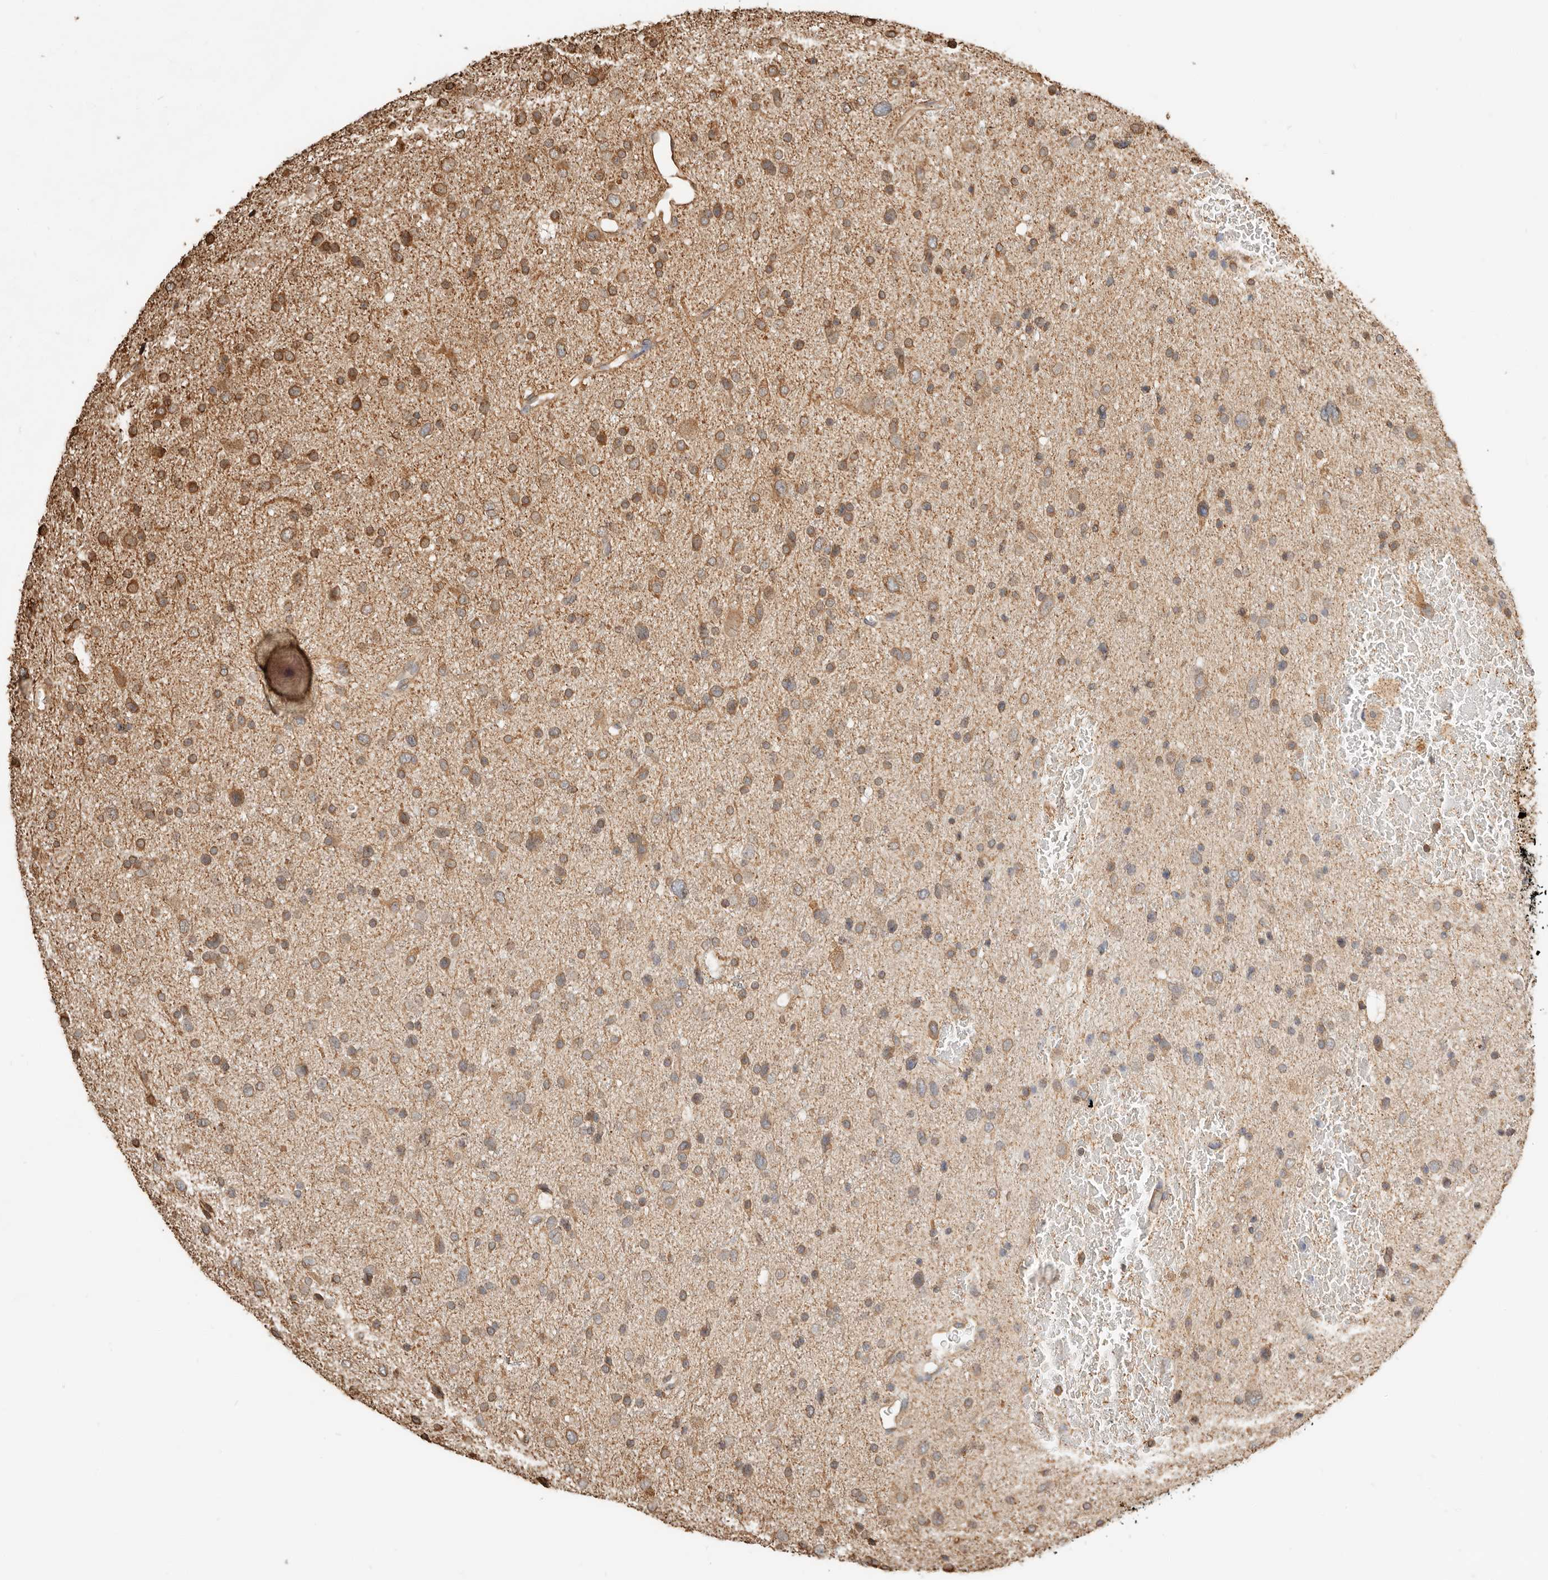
{"staining": {"intensity": "moderate", "quantity": ">75%", "location": "cytoplasmic/membranous"}, "tissue": "glioma", "cell_type": "Tumor cells", "image_type": "cancer", "snomed": [{"axis": "morphology", "description": "Glioma, malignant, Low grade"}, {"axis": "topography", "description": "Brain"}], "caption": "This micrograph demonstrates immunohistochemistry staining of glioma, with medium moderate cytoplasmic/membranous expression in about >75% of tumor cells.", "gene": "ARHGEF10L", "patient": {"sex": "female", "age": 37}}